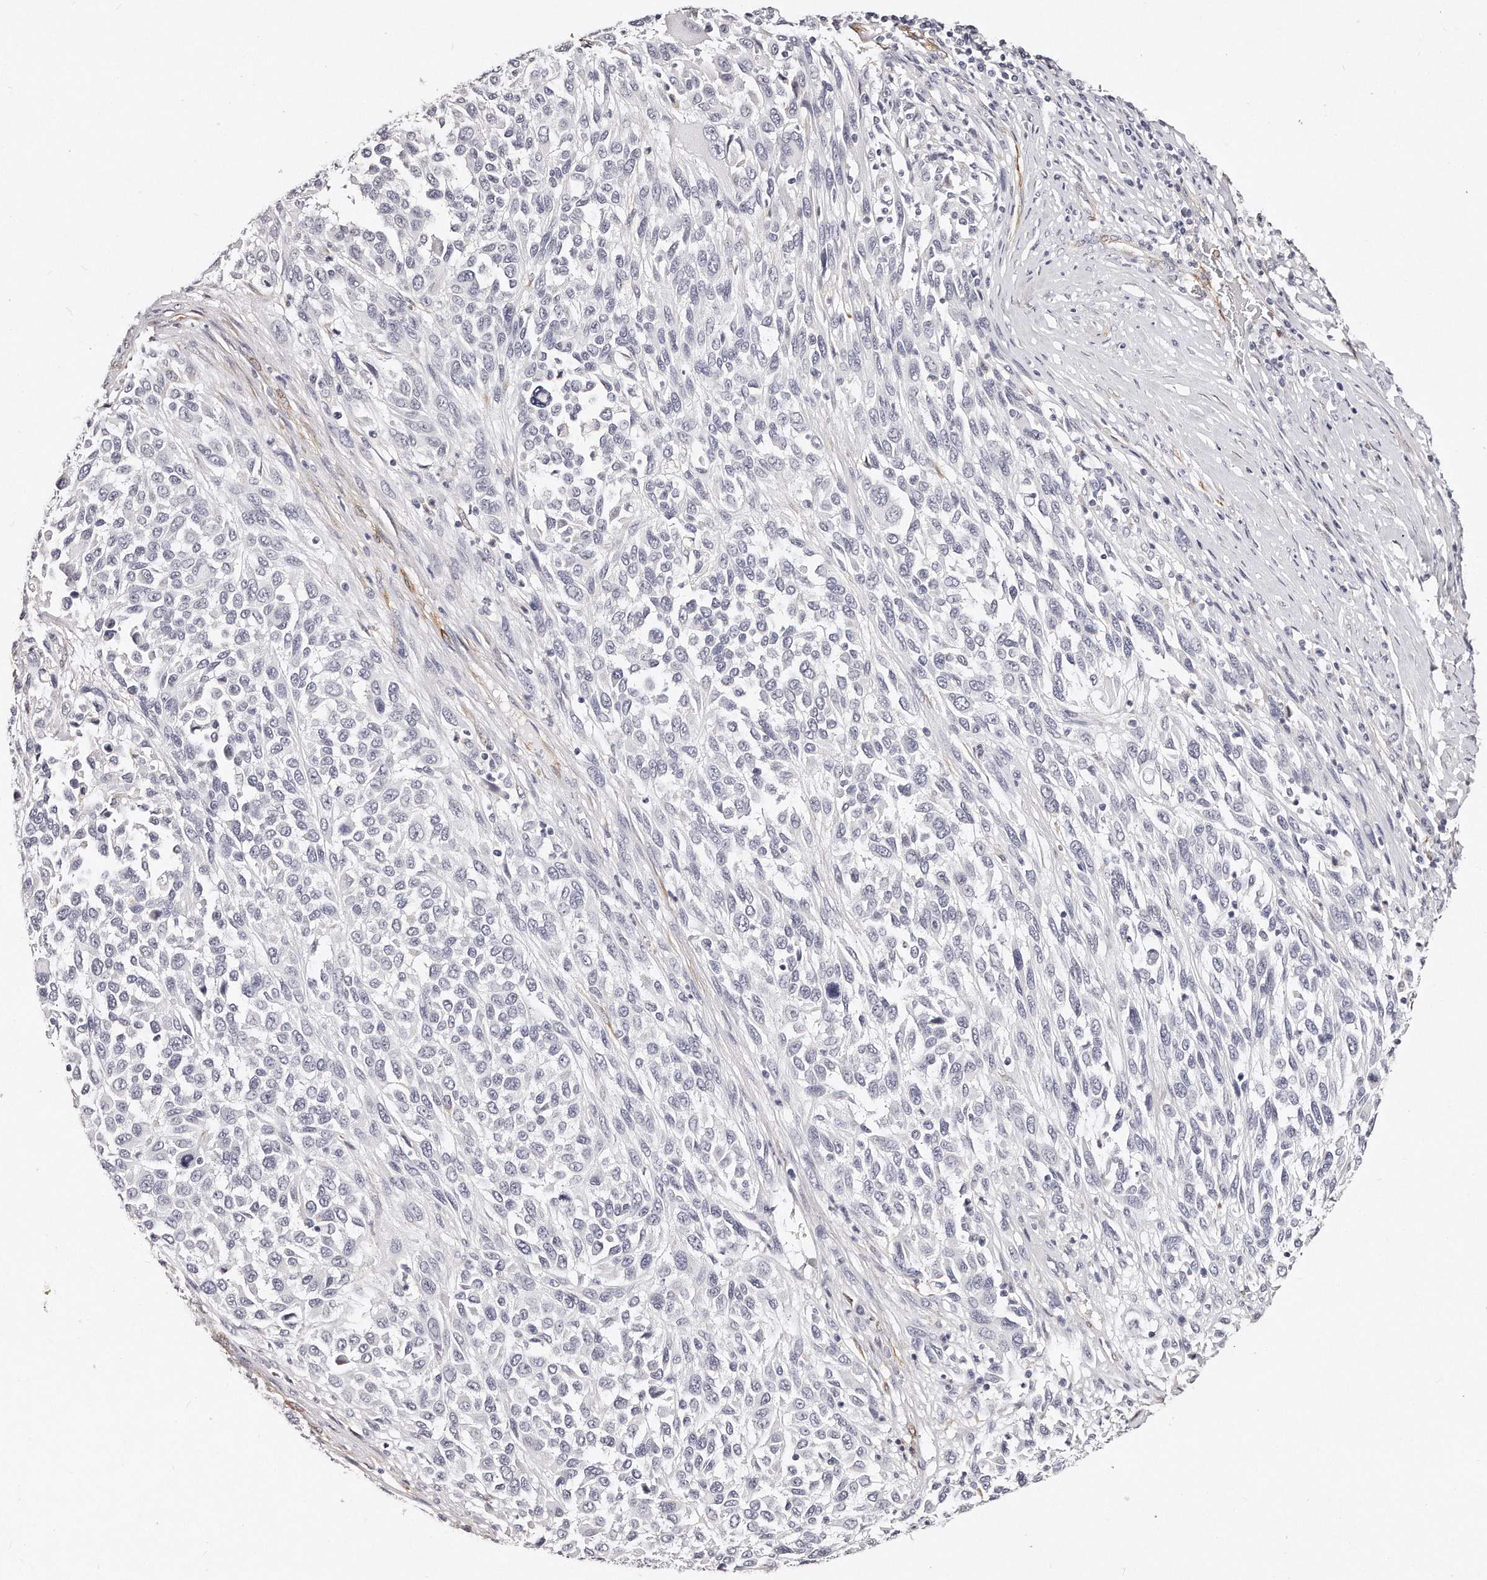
{"staining": {"intensity": "negative", "quantity": "none", "location": "none"}, "tissue": "melanoma", "cell_type": "Tumor cells", "image_type": "cancer", "snomed": [{"axis": "morphology", "description": "Malignant melanoma, Metastatic site"}, {"axis": "topography", "description": "Lymph node"}], "caption": "Protein analysis of malignant melanoma (metastatic site) displays no significant staining in tumor cells. The staining was performed using DAB to visualize the protein expression in brown, while the nuclei were stained in blue with hematoxylin (Magnification: 20x).", "gene": "LMOD1", "patient": {"sex": "male", "age": 61}}